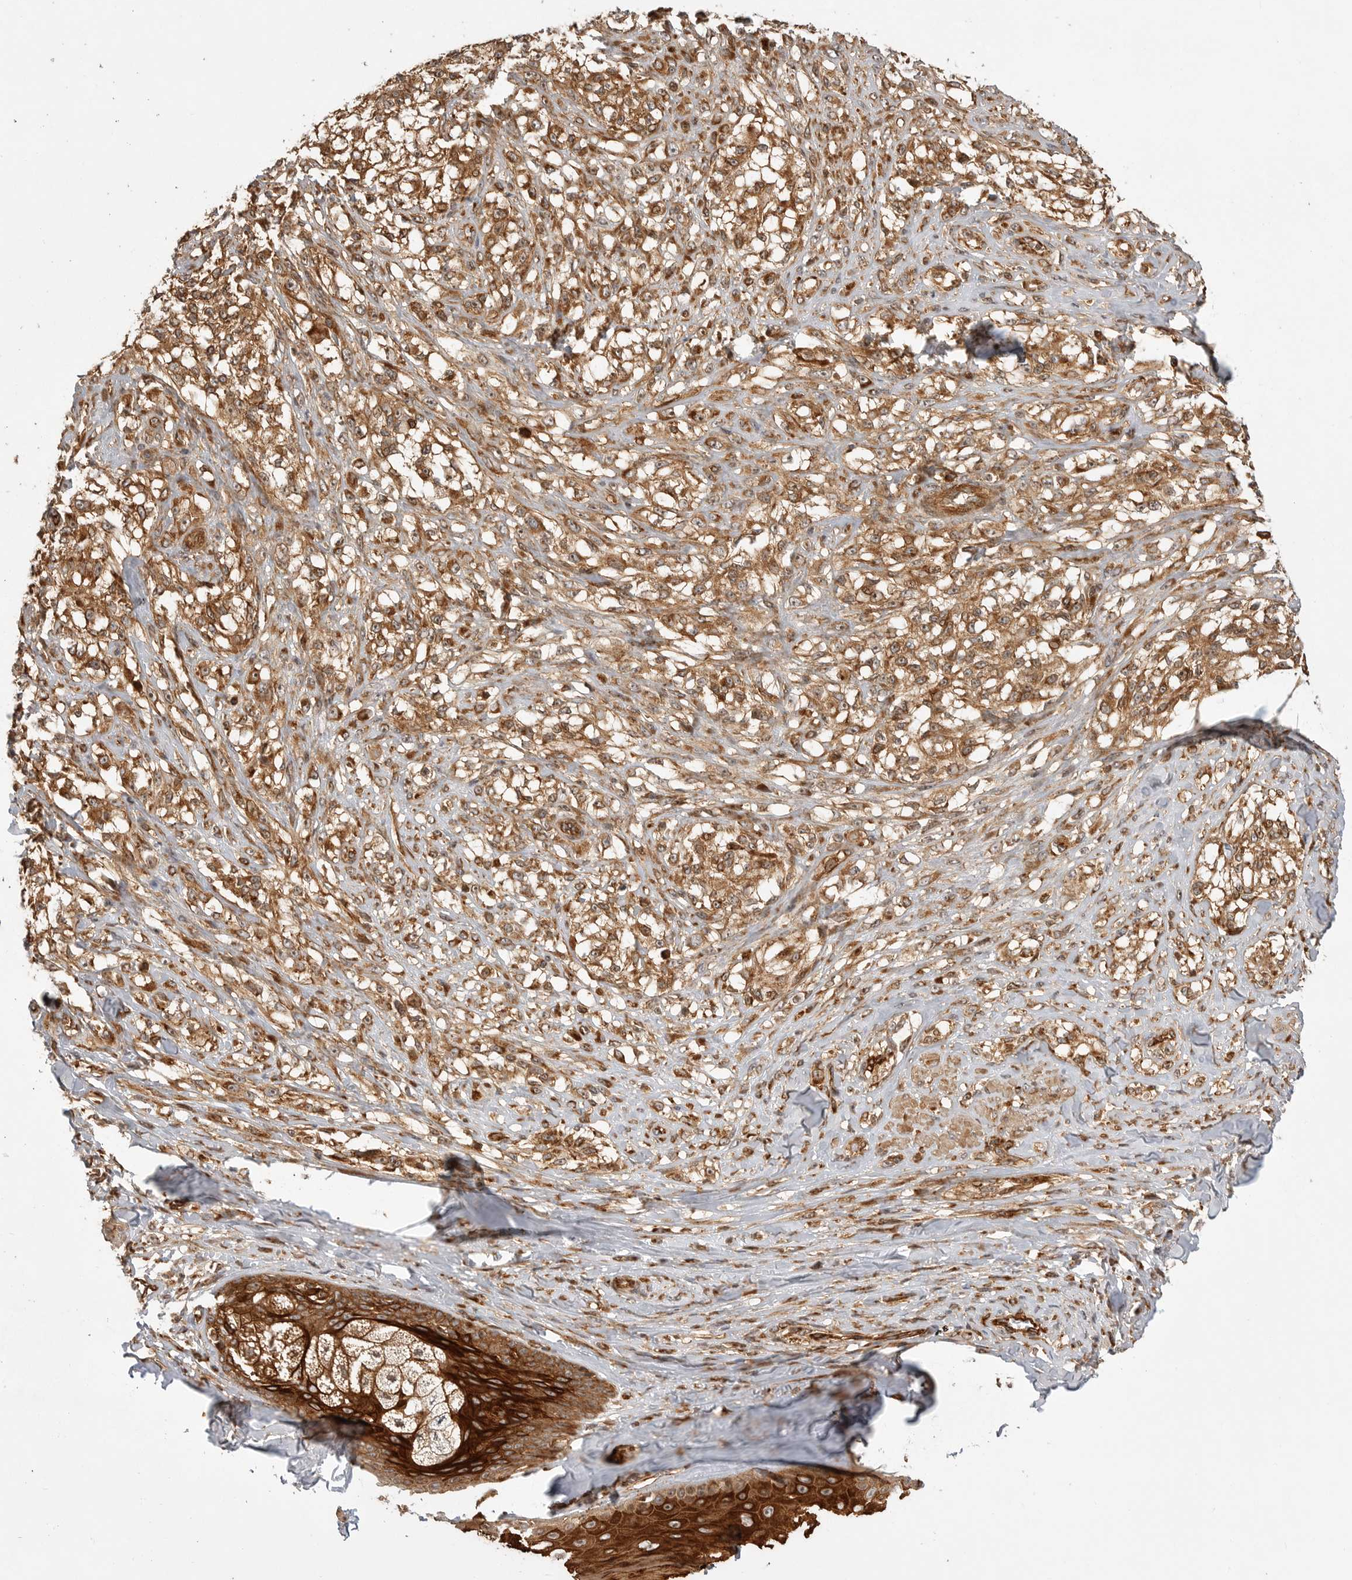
{"staining": {"intensity": "moderate", "quantity": ">75%", "location": "cytoplasmic/membranous"}, "tissue": "melanoma", "cell_type": "Tumor cells", "image_type": "cancer", "snomed": [{"axis": "morphology", "description": "Malignant melanoma, NOS"}, {"axis": "topography", "description": "Skin of head"}], "caption": "Moderate cytoplasmic/membranous protein positivity is appreciated in about >75% of tumor cells in melanoma.", "gene": "GPATCH2", "patient": {"sex": "male", "age": 83}}